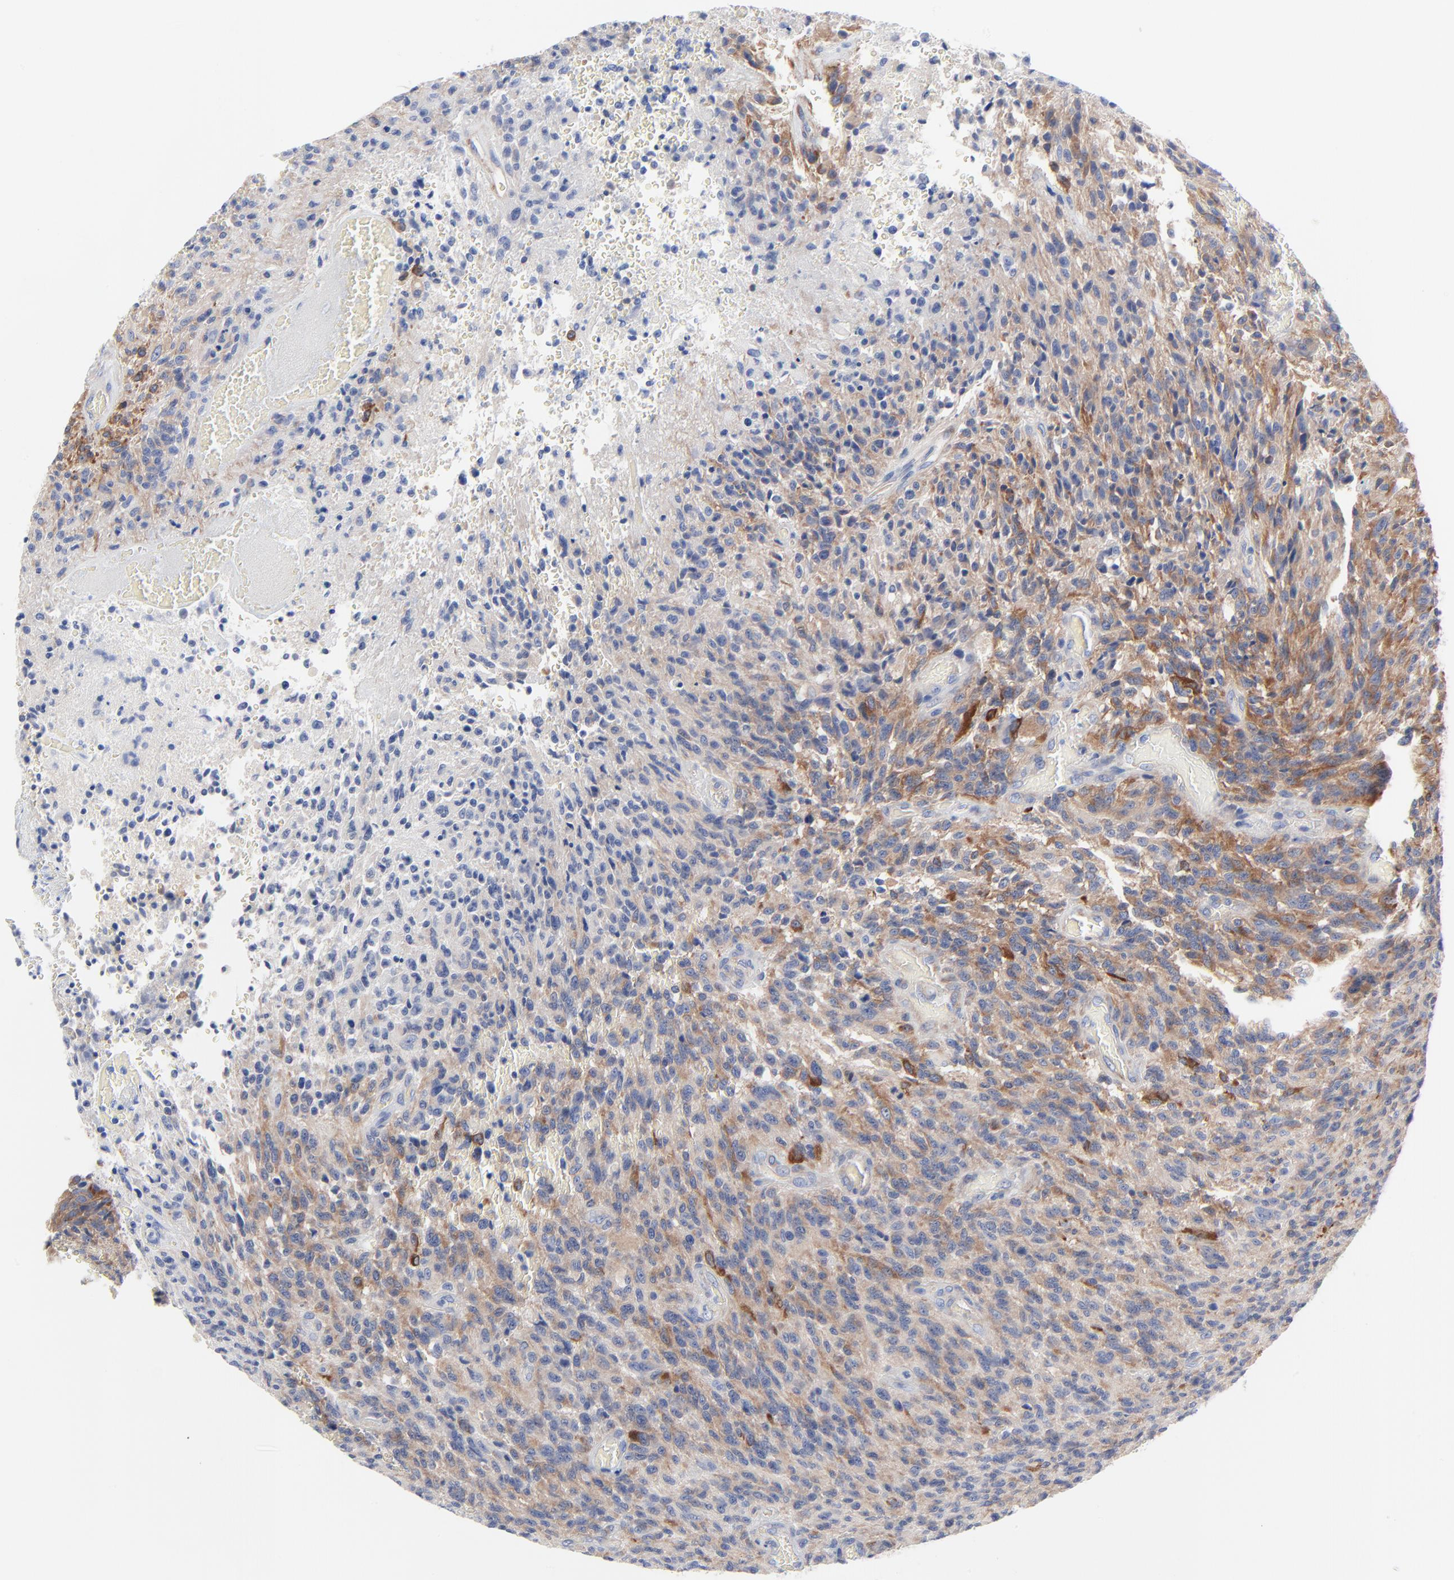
{"staining": {"intensity": "moderate", "quantity": "25%-75%", "location": "cytoplasmic/membranous"}, "tissue": "glioma", "cell_type": "Tumor cells", "image_type": "cancer", "snomed": [{"axis": "morphology", "description": "Normal tissue, NOS"}, {"axis": "morphology", "description": "Glioma, malignant, High grade"}, {"axis": "topography", "description": "Cerebral cortex"}], "caption": "Immunohistochemistry (IHC) (DAB) staining of glioma exhibits moderate cytoplasmic/membranous protein staining in about 25%-75% of tumor cells.", "gene": "STAT2", "patient": {"sex": "male", "age": 56}}